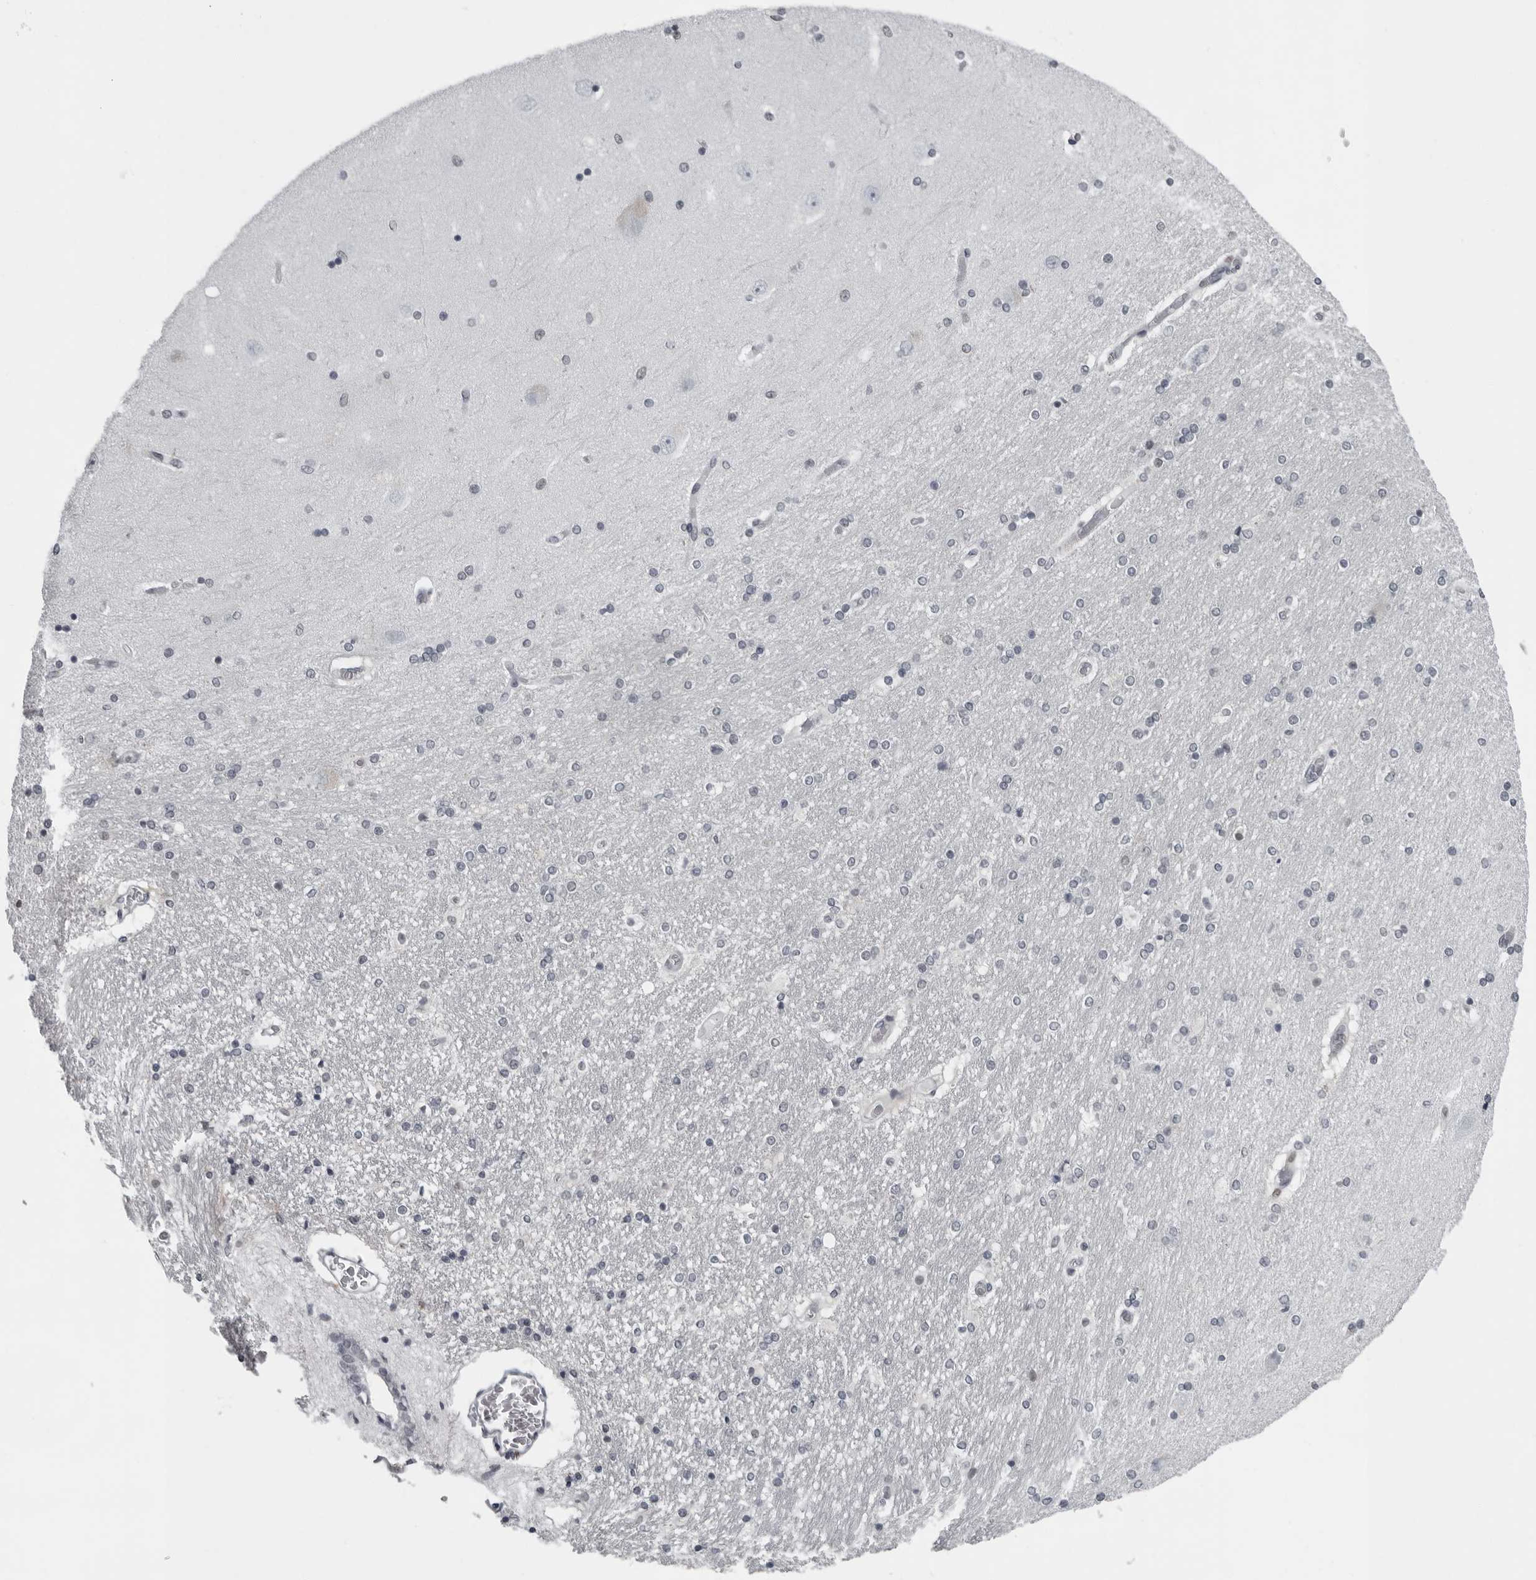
{"staining": {"intensity": "negative", "quantity": "none", "location": "none"}, "tissue": "hippocampus", "cell_type": "Glial cells", "image_type": "normal", "snomed": [{"axis": "morphology", "description": "Normal tissue, NOS"}, {"axis": "topography", "description": "Hippocampus"}], "caption": "High magnification brightfield microscopy of benign hippocampus stained with DAB (brown) and counterstained with hematoxylin (blue): glial cells show no significant expression. The staining is performed using DAB brown chromogen with nuclei counter-stained in using hematoxylin.", "gene": "LZIC", "patient": {"sex": "female", "age": 54}}